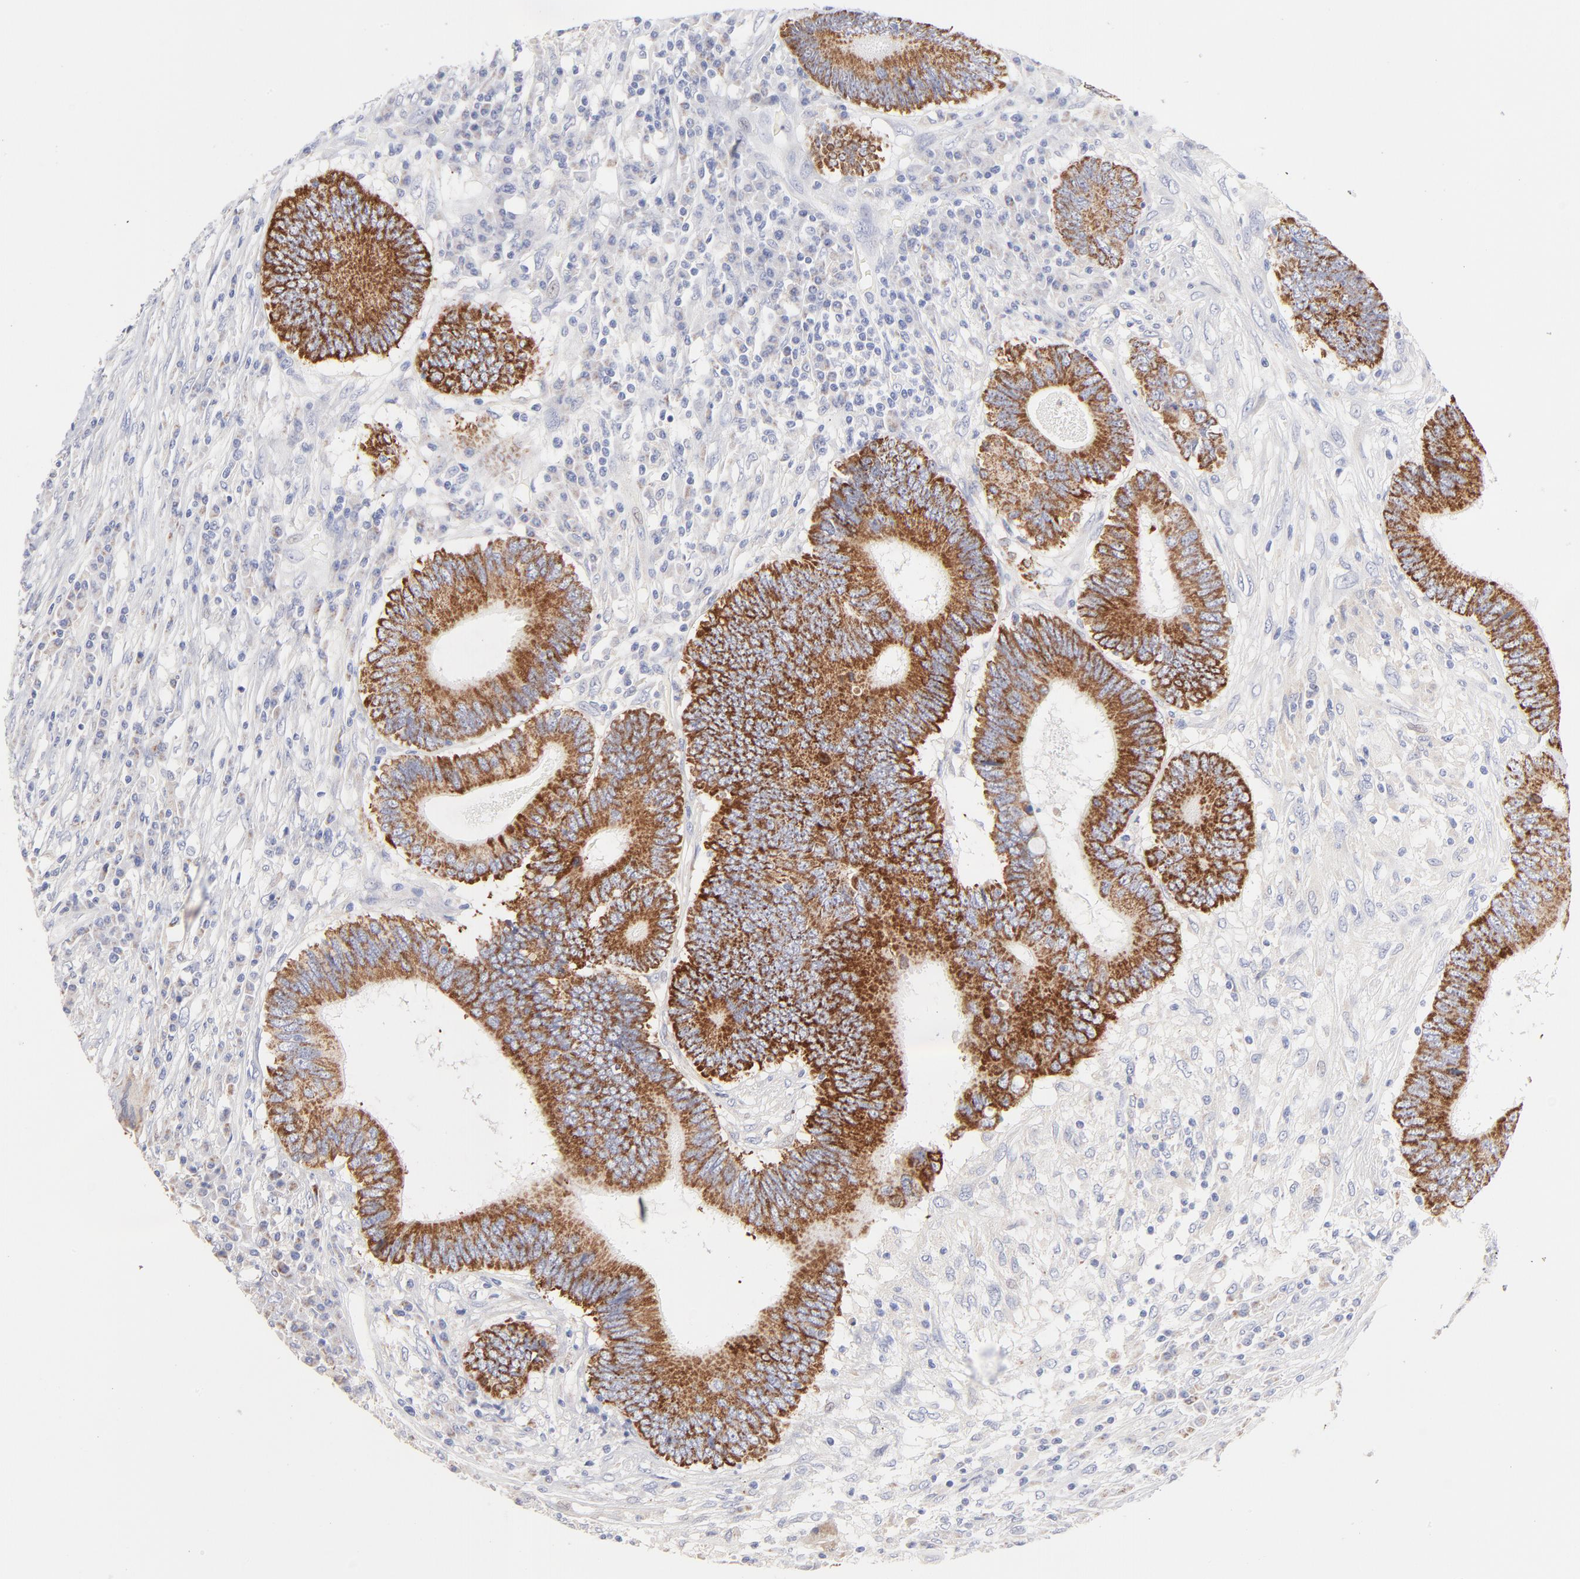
{"staining": {"intensity": "moderate", "quantity": ">75%", "location": "cytoplasmic/membranous"}, "tissue": "colorectal cancer", "cell_type": "Tumor cells", "image_type": "cancer", "snomed": [{"axis": "morphology", "description": "Adenocarcinoma, NOS"}, {"axis": "topography", "description": "Colon"}], "caption": "A histopathology image showing moderate cytoplasmic/membranous expression in about >75% of tumor cells in colorectal adenocarcinoma, as visualized by brown immunohistochemical staining.", "gene": "TST", "patient": {"sex": "female", "age": 78}}